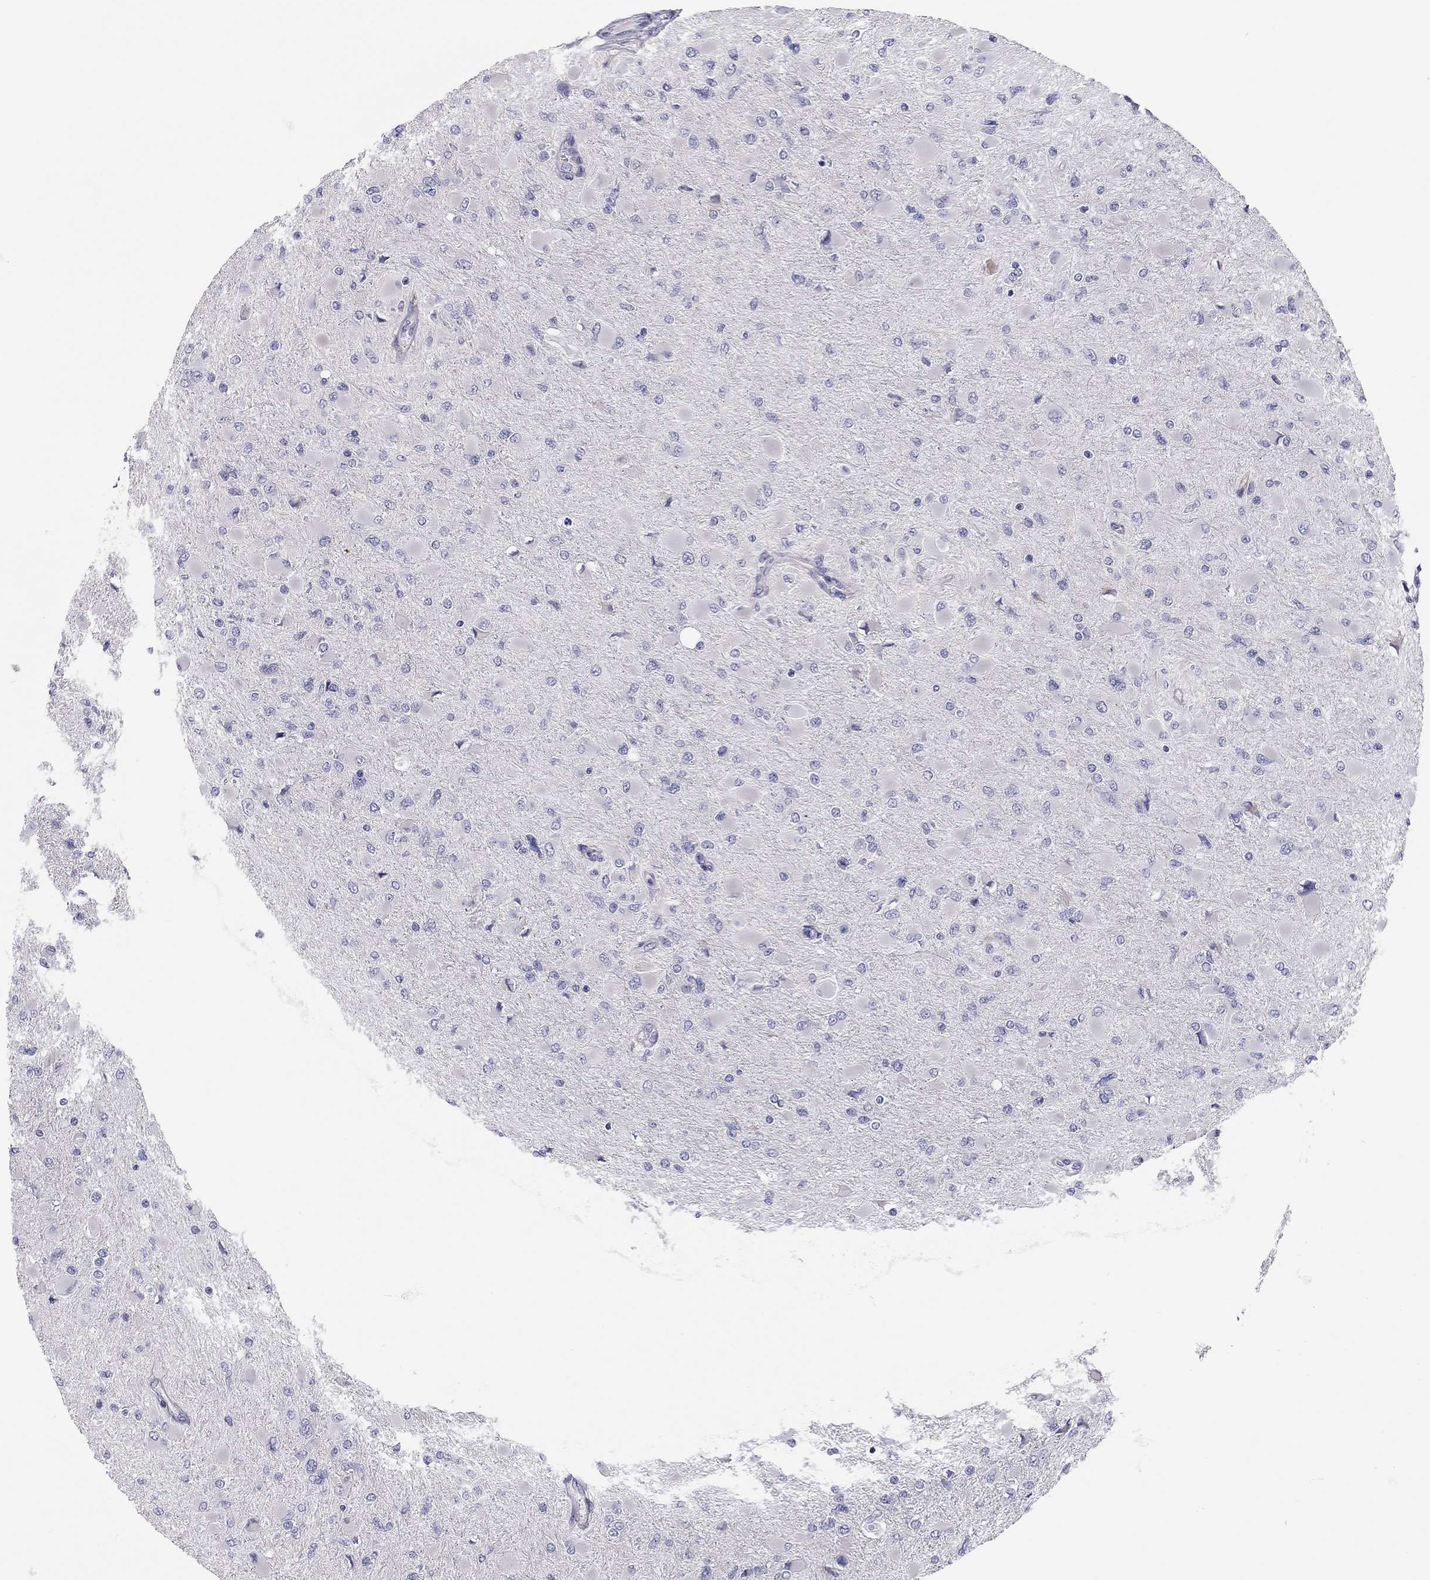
{"staining": {"intensity": "negative", "quantity": "none", "location": "none"}, "tissue": "glioma", "cell_type": "Tumor cells", "image_type": "cancer", "snomed": [{"axis": "morphology", "description": "Glioma, malignant, High grade"}, {"axis": "topography", "description": "Cerebral cortex"}], "caption": "Malignant glioma (high-grade) stained for a protein using immunohistochemistry demonstrates no positivity tumor cells.", "gene": "SCARB1", "patient": {"sex": "female", "age": 36}}